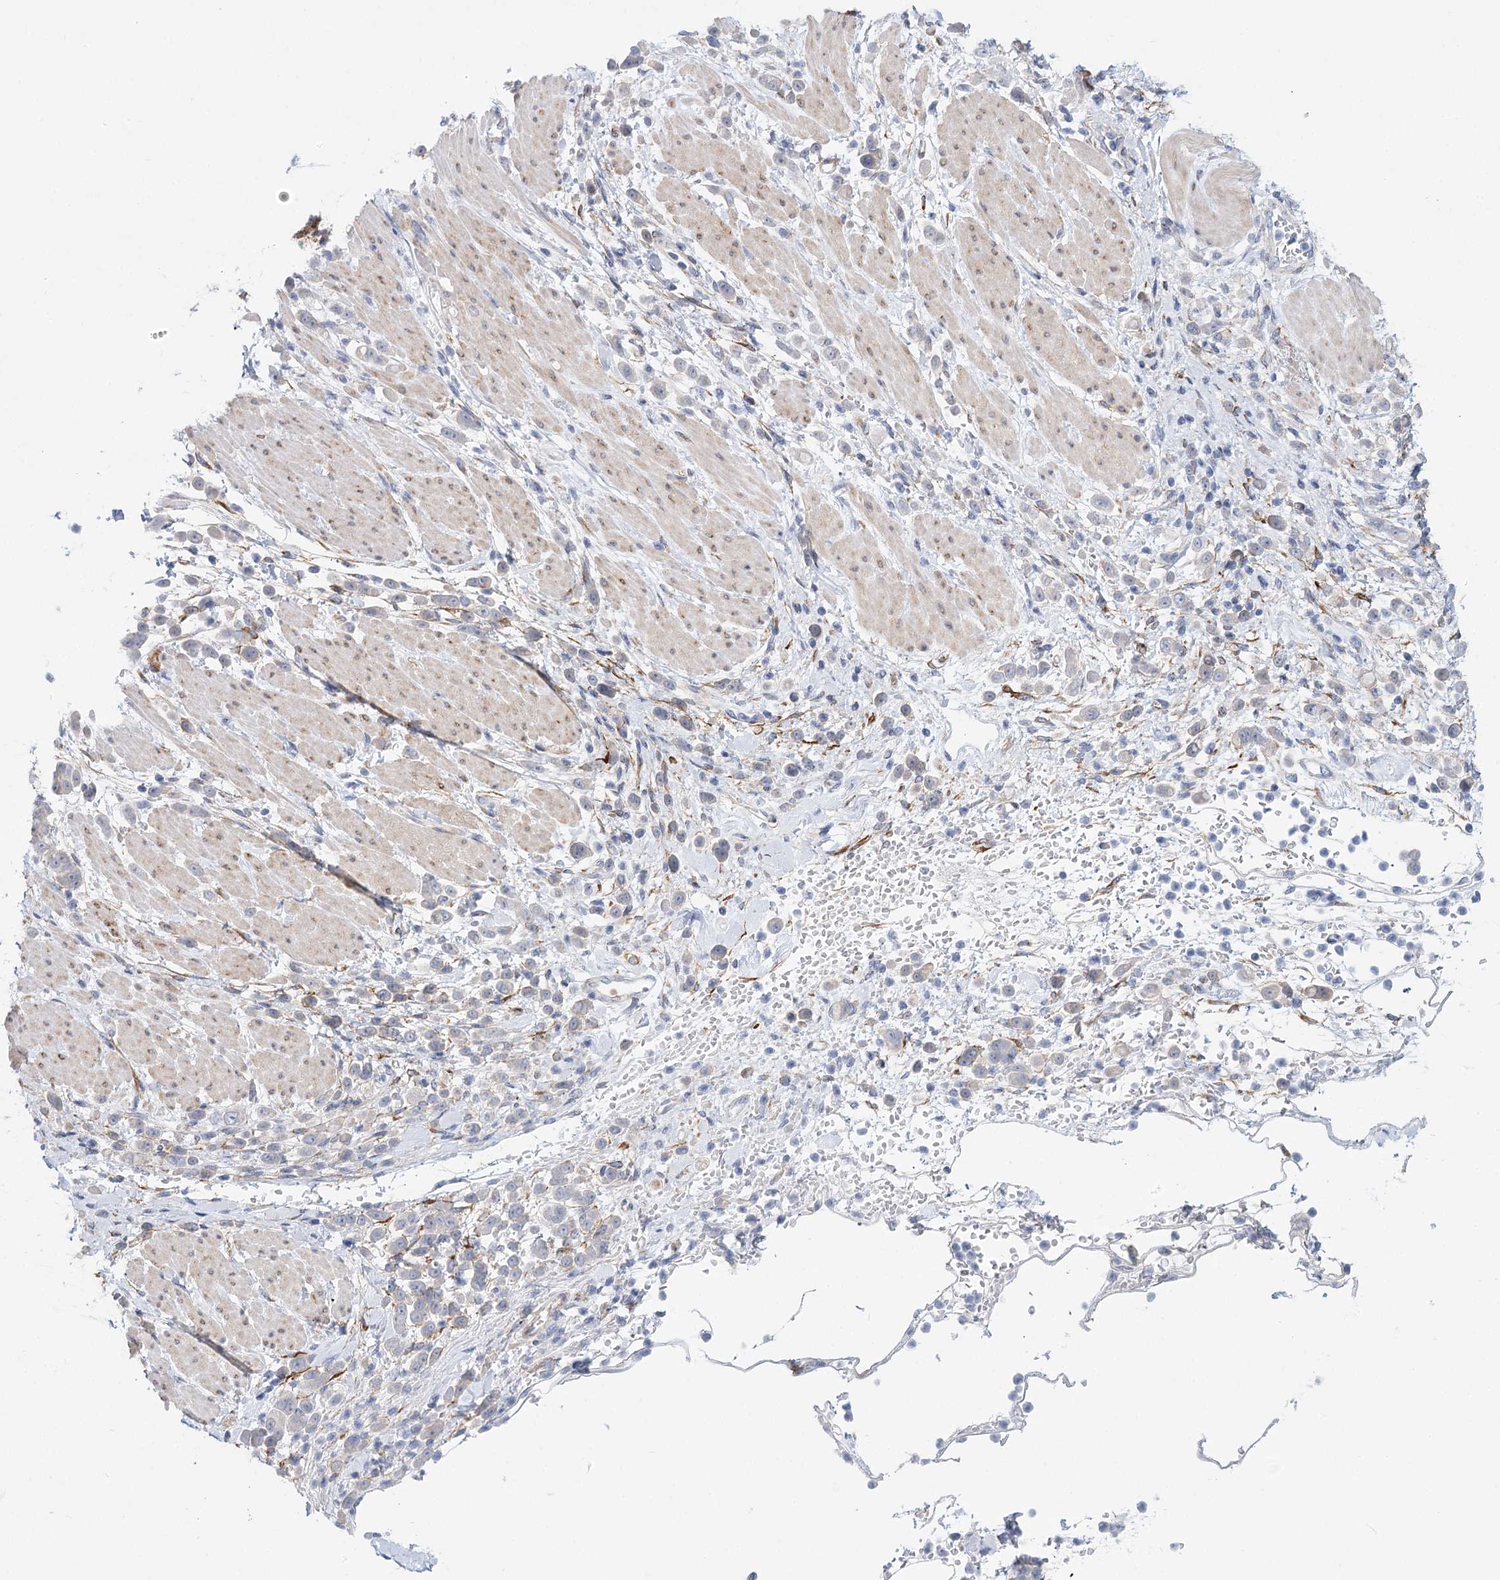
{"staining": {"intensity": "negative", "quantity": "none", "location": "none"}, "tissue": "pancreatic cancer", "cell_type": "Tumor cells", "image_type": "cancer", "snomed": [{"axis": "morphology", "description": "Normal tissue, NOS"}, {"axis": "morphology", "description": "Adenocarcinoma, NOS"}, {"axis": "topography", "description": "Pancreas"}], "caption": "This is an immunohistochemistry (IHC) micrograph of human pancreatic cancer (adenocarcinoma). There is no staining in tumor cells.", "gene": "TEX12", "patient": {"sex": "female", "age": 64}}